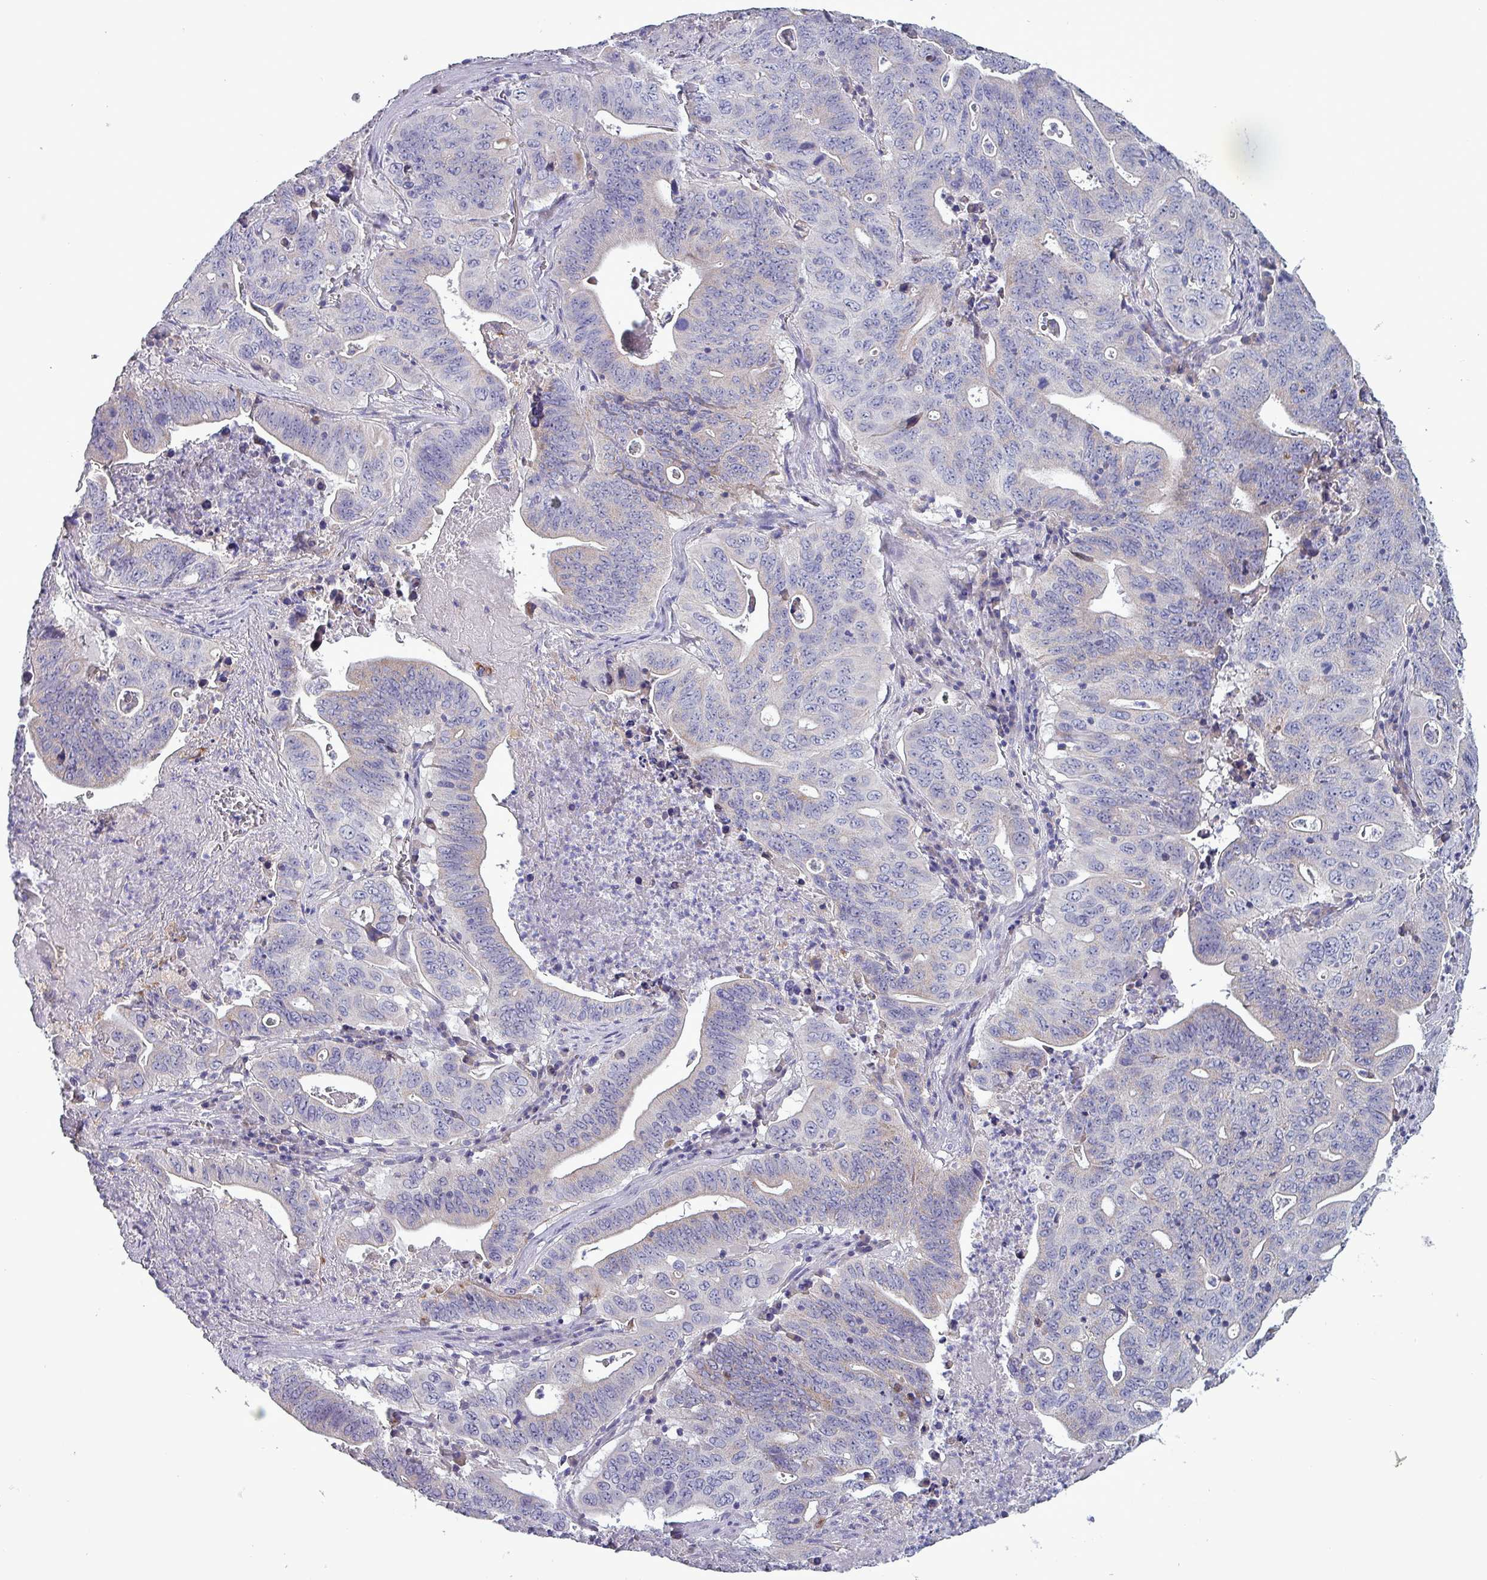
{"staining": {"intensity": "weak", "quantity": "<25%", "location": "cytoplasmic/membranous"}, "tissue": "lung cancer", "cell_type": "Tumor cells", "image_type": "cancer", "snomed": [{"axis": "morphology", "description": "Adenocarcinoma, NOS"}, {"axis": "topography", "description": "Lung"}], "caption": "High power microscopy photomicrograph of an immunohistochemistry (IHC) image of lung cancer (adenocarcinoma), revealing no significant staining in tumor cells.", "gene": "HSD3B7", "patient": {"sex": "female", "age": 60}}